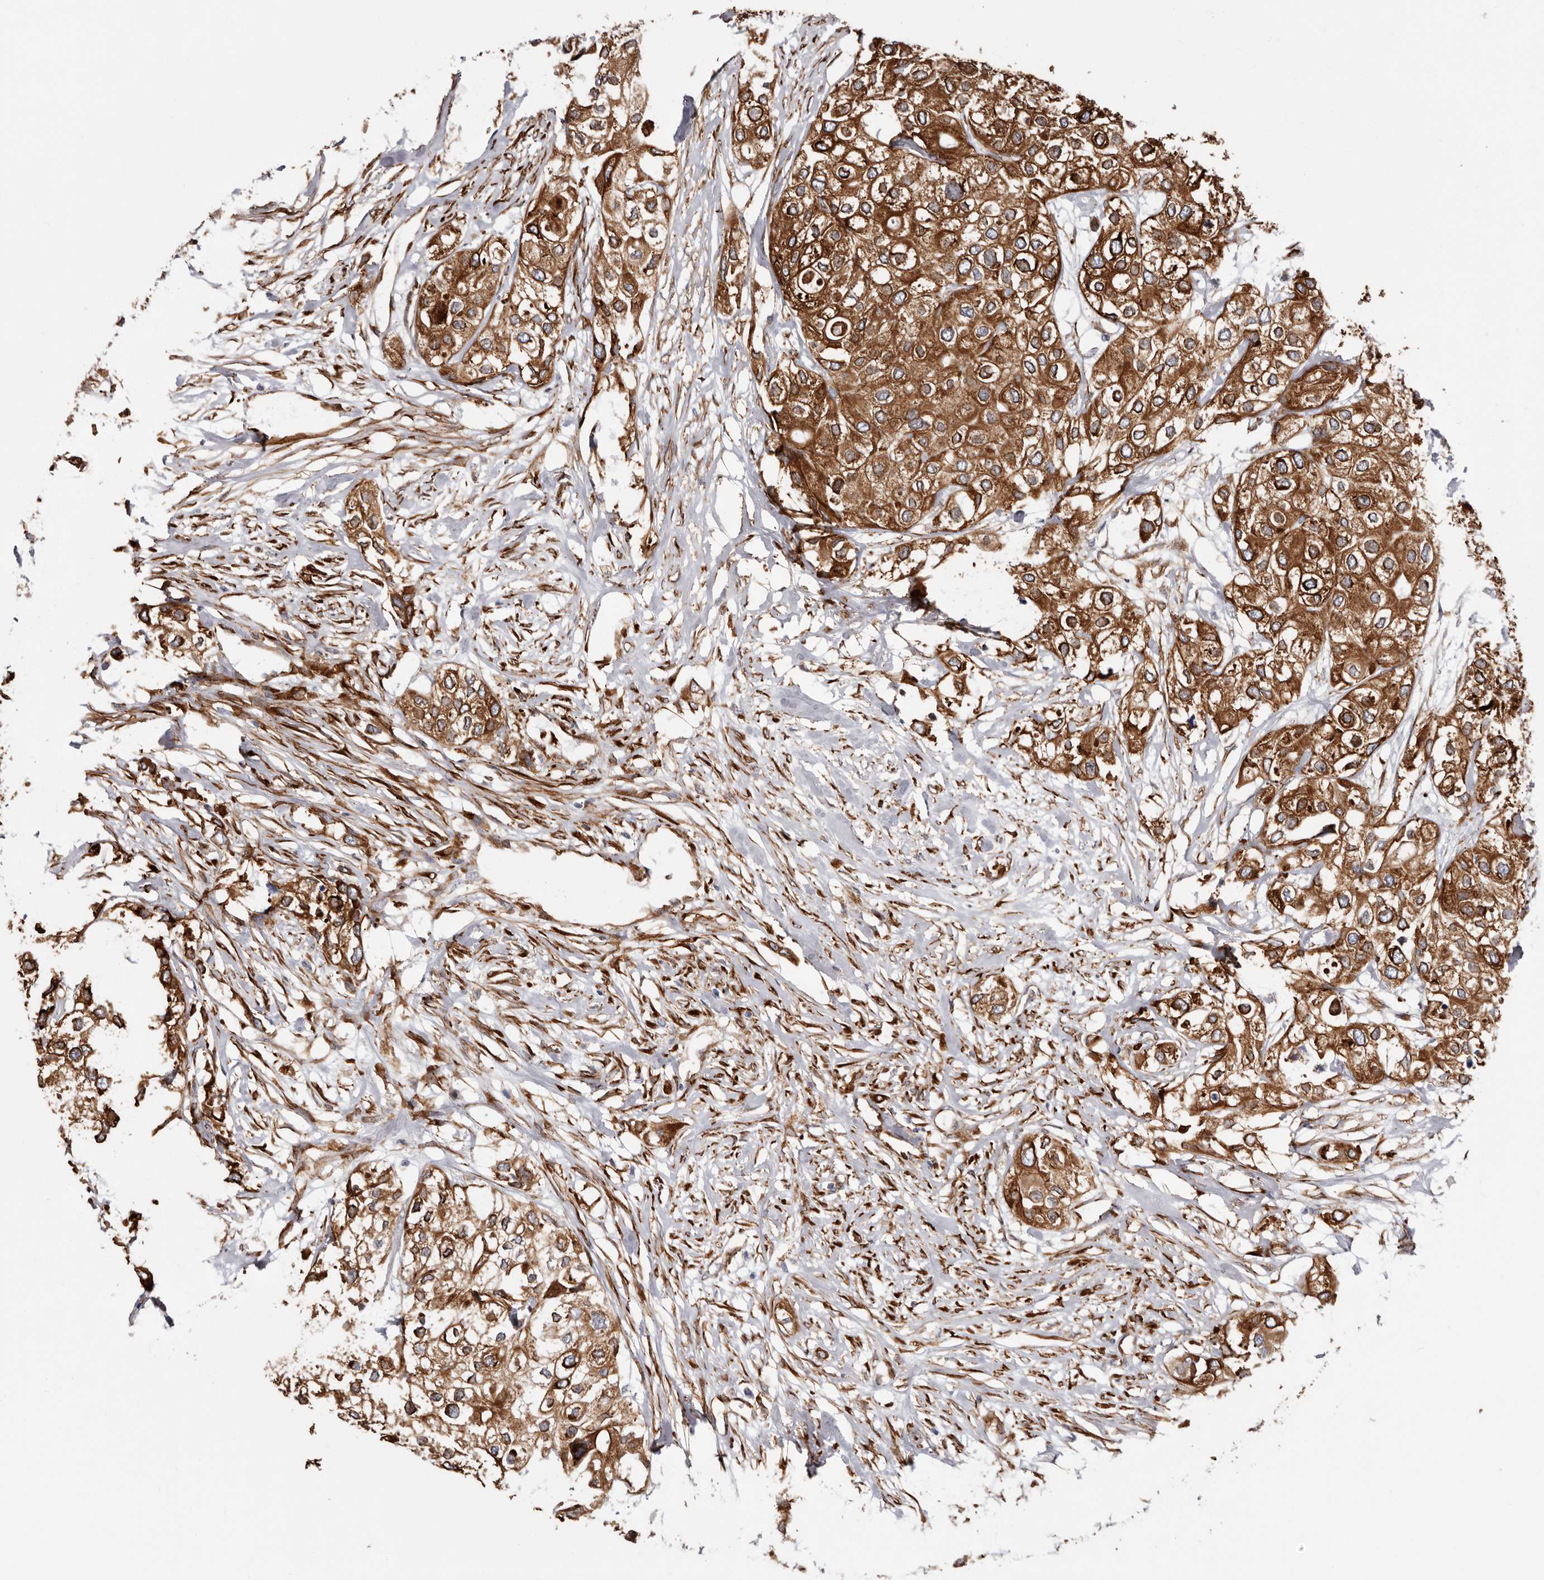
{"staining": {"intensity": "moderate", "quantity": ">75%", "location": "cytoplasmic/membranous"}, "tissue": "urothelial cancer", "cell_type": "Tumor cells", "image_type": "cancer", "snomed": [{"axis": "morphology", "description": "Urothelial carcinoma, High grade"}, {"axis": "topography", "description": "Urinary bladder"}], "caption": "Urothelial carcinoma (high-grade) tissue shows moderate cytoplasmic/membranous staining in approximately >75% of tumor cells, visualized by immunohistochemistry.", "gene": "SEMA3E", "patient": {"sex": "male", "age": 64}}